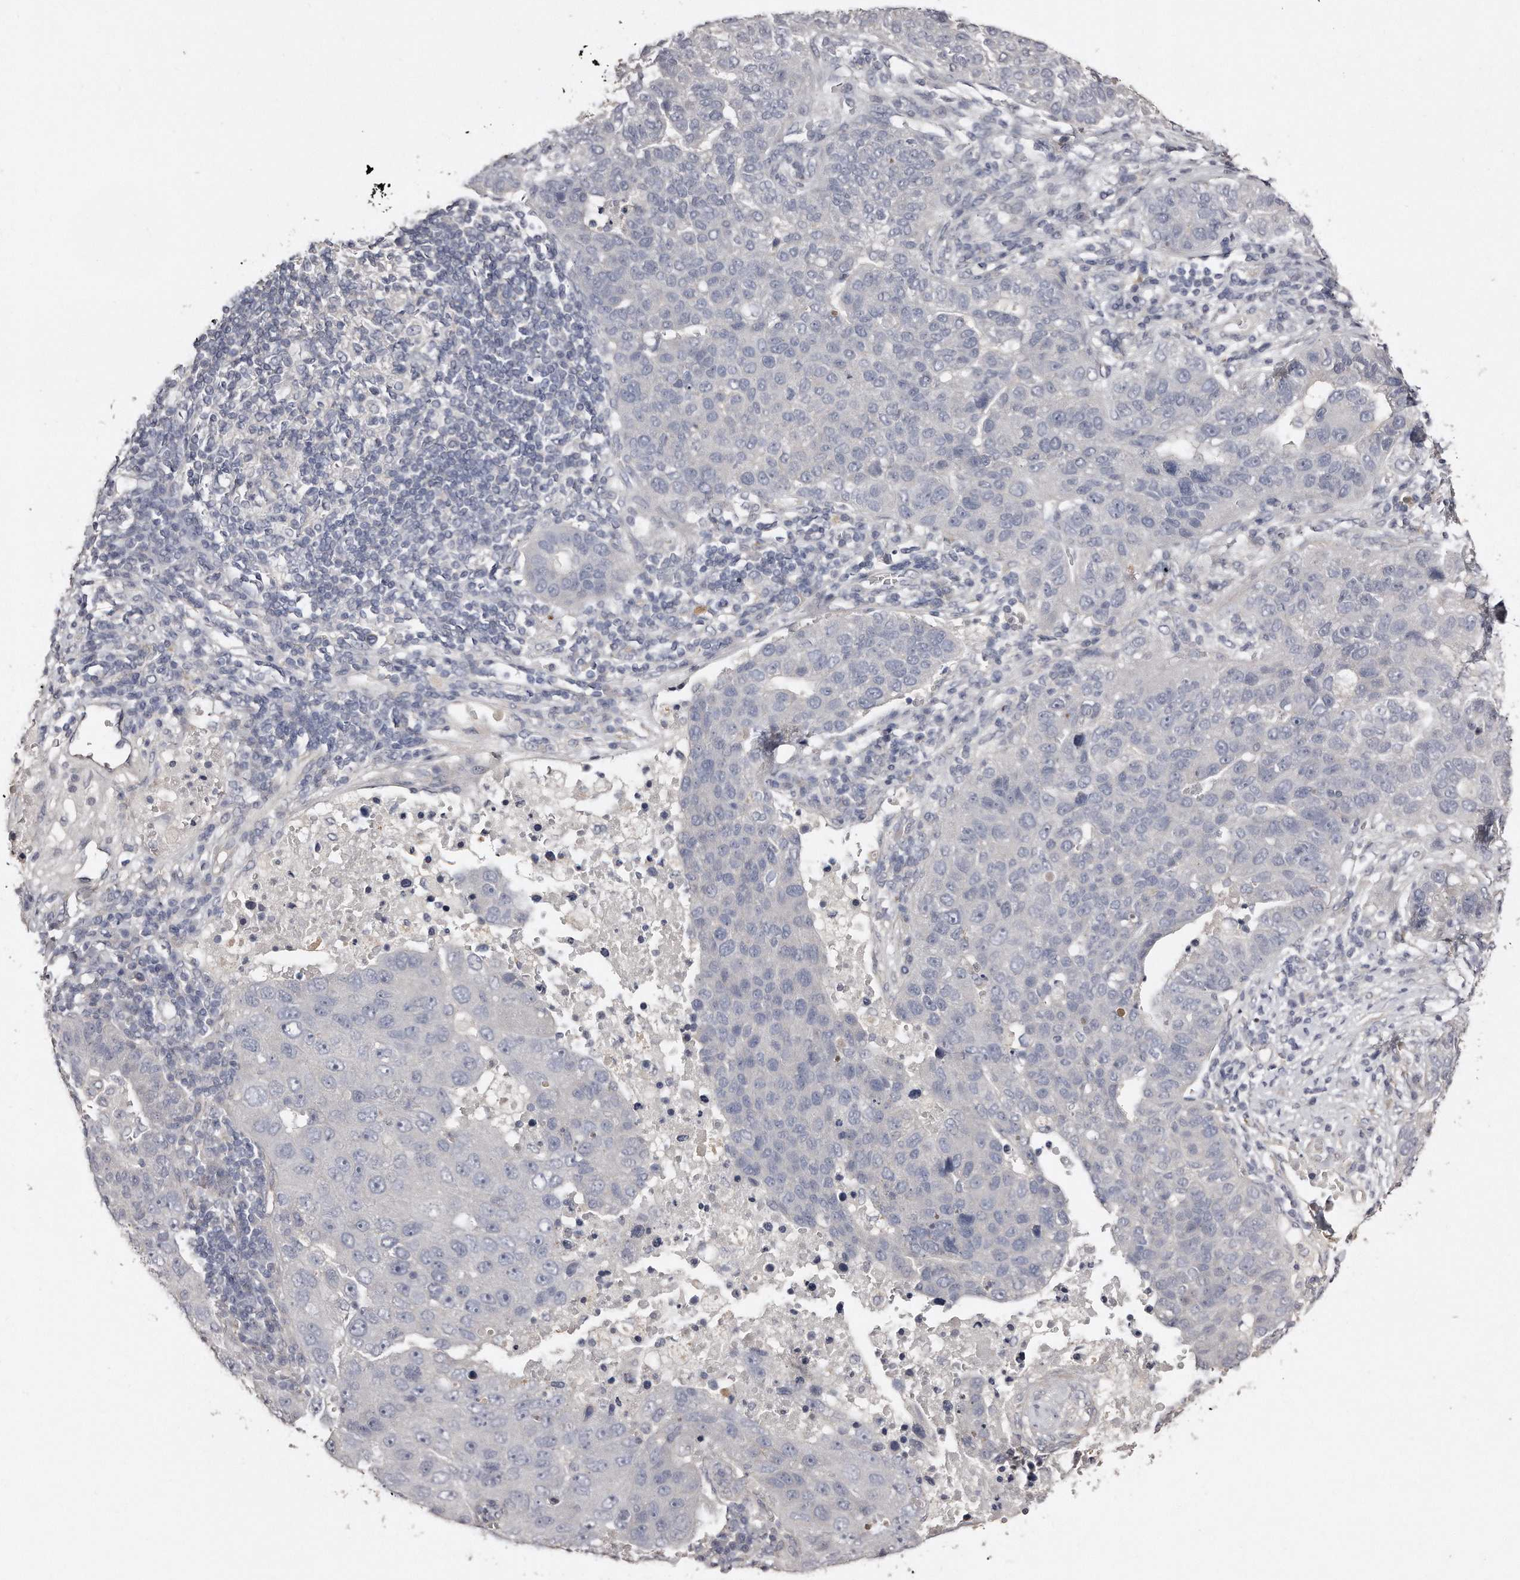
{"staining": {"intensity": "negative", "quantity": "none", "location": "none"}, "tissue": "pancreatic cancer", "cell_type": "Tumor cells", "image_type": "cancer", "snomed": [{"axis": "morphology", "description": "Adenocarcinoma, NOS"}, {"axis": "topography", "description": "Pancreas"}], "caption": "Immunohistochemistry of pancreatic cancer (adenocarcinoma) demonstrates no expression in tumor cells. (DAB (3,3'-diaminobenzidine) immunohistochemistry (IHC), high magnification).", "gene": "LMOD1", "patient": {"sex": "female", "age": 61}}